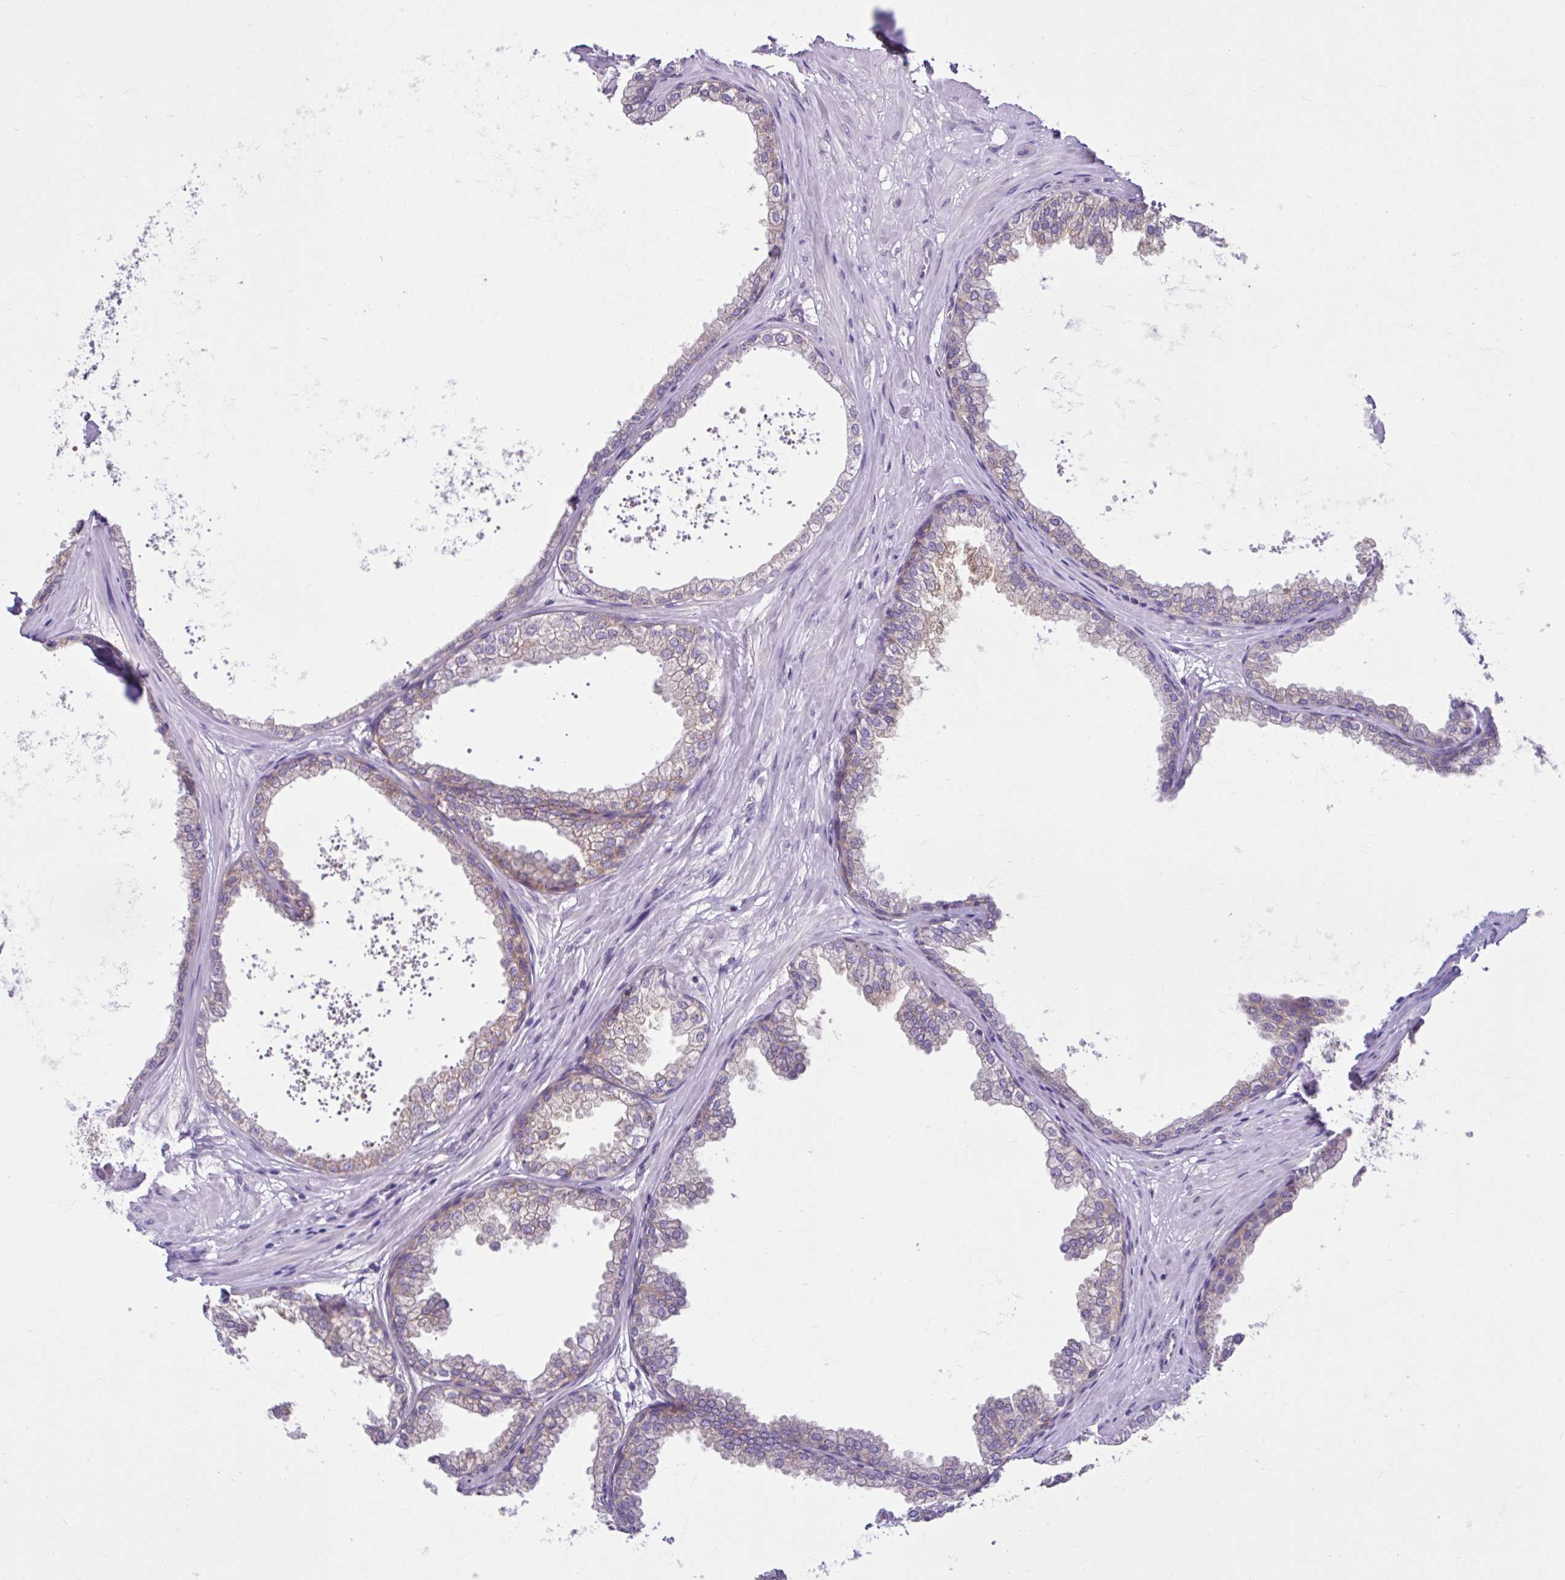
{"staining": {"intensity": "moderate", "quantity": "25%-75%", "location": "cytoplasmic/membranous"}, "tissue": "prostate", "cell_type": "Glandular cells", "image_type": "normal", "snomed": [{"axis": "morphology", "description": "Normal tissue, NOS"}, {"axis": "topography", "description": "Prostate"}], "caption": "Unremarkable prostate was stained to show a protein in brown. There is medium levels of moderate cytoplasmic/membranous positivity in approximately 25%-75% of glandular cells. (Brightfield microscopy of DAB IHC at high magnification).", "gene": "LARS1", "patient": {"sex": "male", "age": 37}}